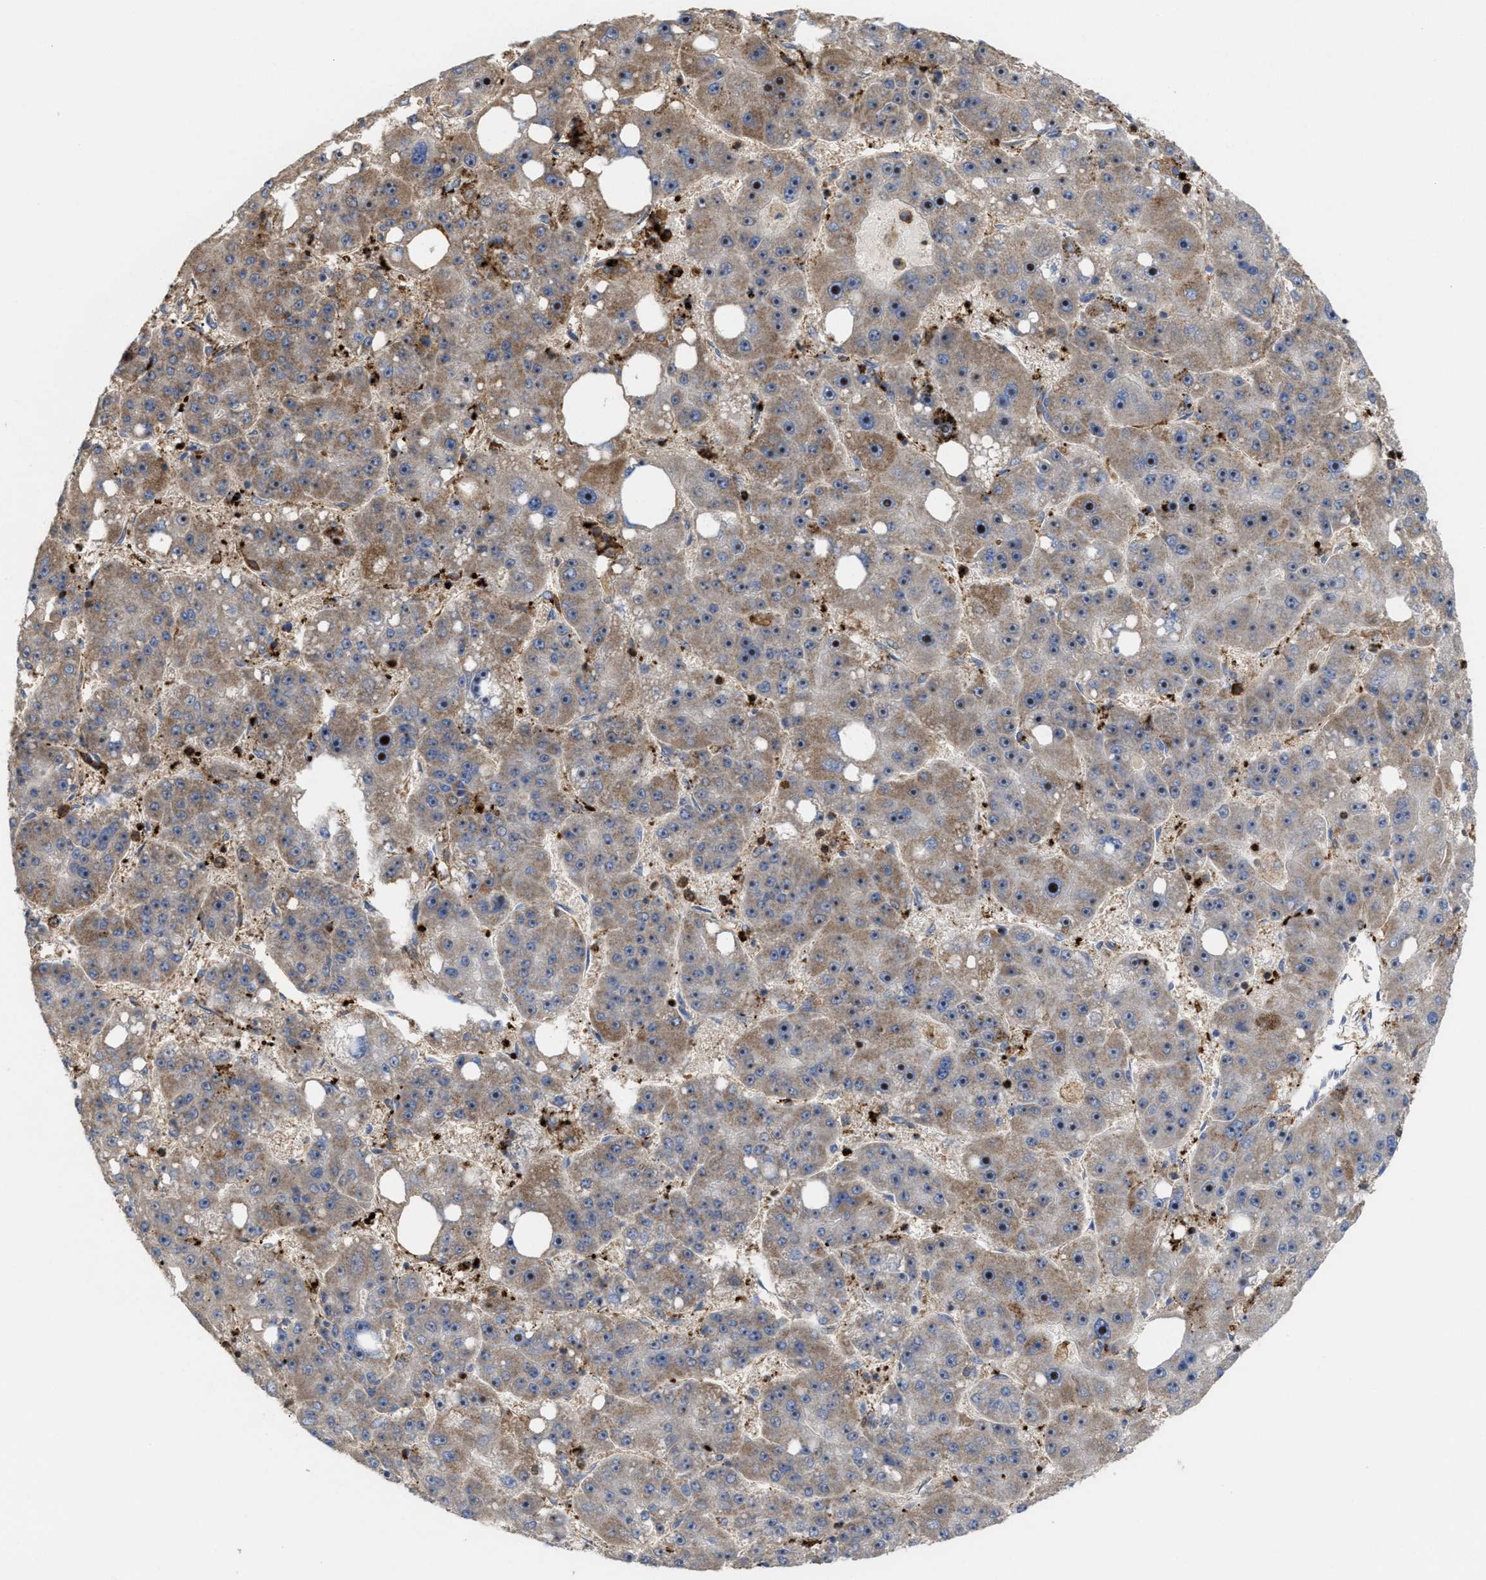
{"staining": {"intensity": "moderate", "quantity": ">75%", "location": "cytoplasmic/membranous,nuclear"}, "tissue": "liver cancer", "cell_type": "Tumor cells", "image_type": "cancer", "snomed": [{"axis": "morphology", "description": "Carcinoma, Hepatocellular, NOS"}, {"axis": "topography", "description": "Liver"}], "caption": "Liver cancer (hepatocellular carcinoma) stained with DAB IHC exhibits medium levels of moderate cytoplasmic/membranous and nuclear staining in approximately >75% of tumor cells.", "gene": "PTPRE", "patient": {"sex": "female", "age": 61}}